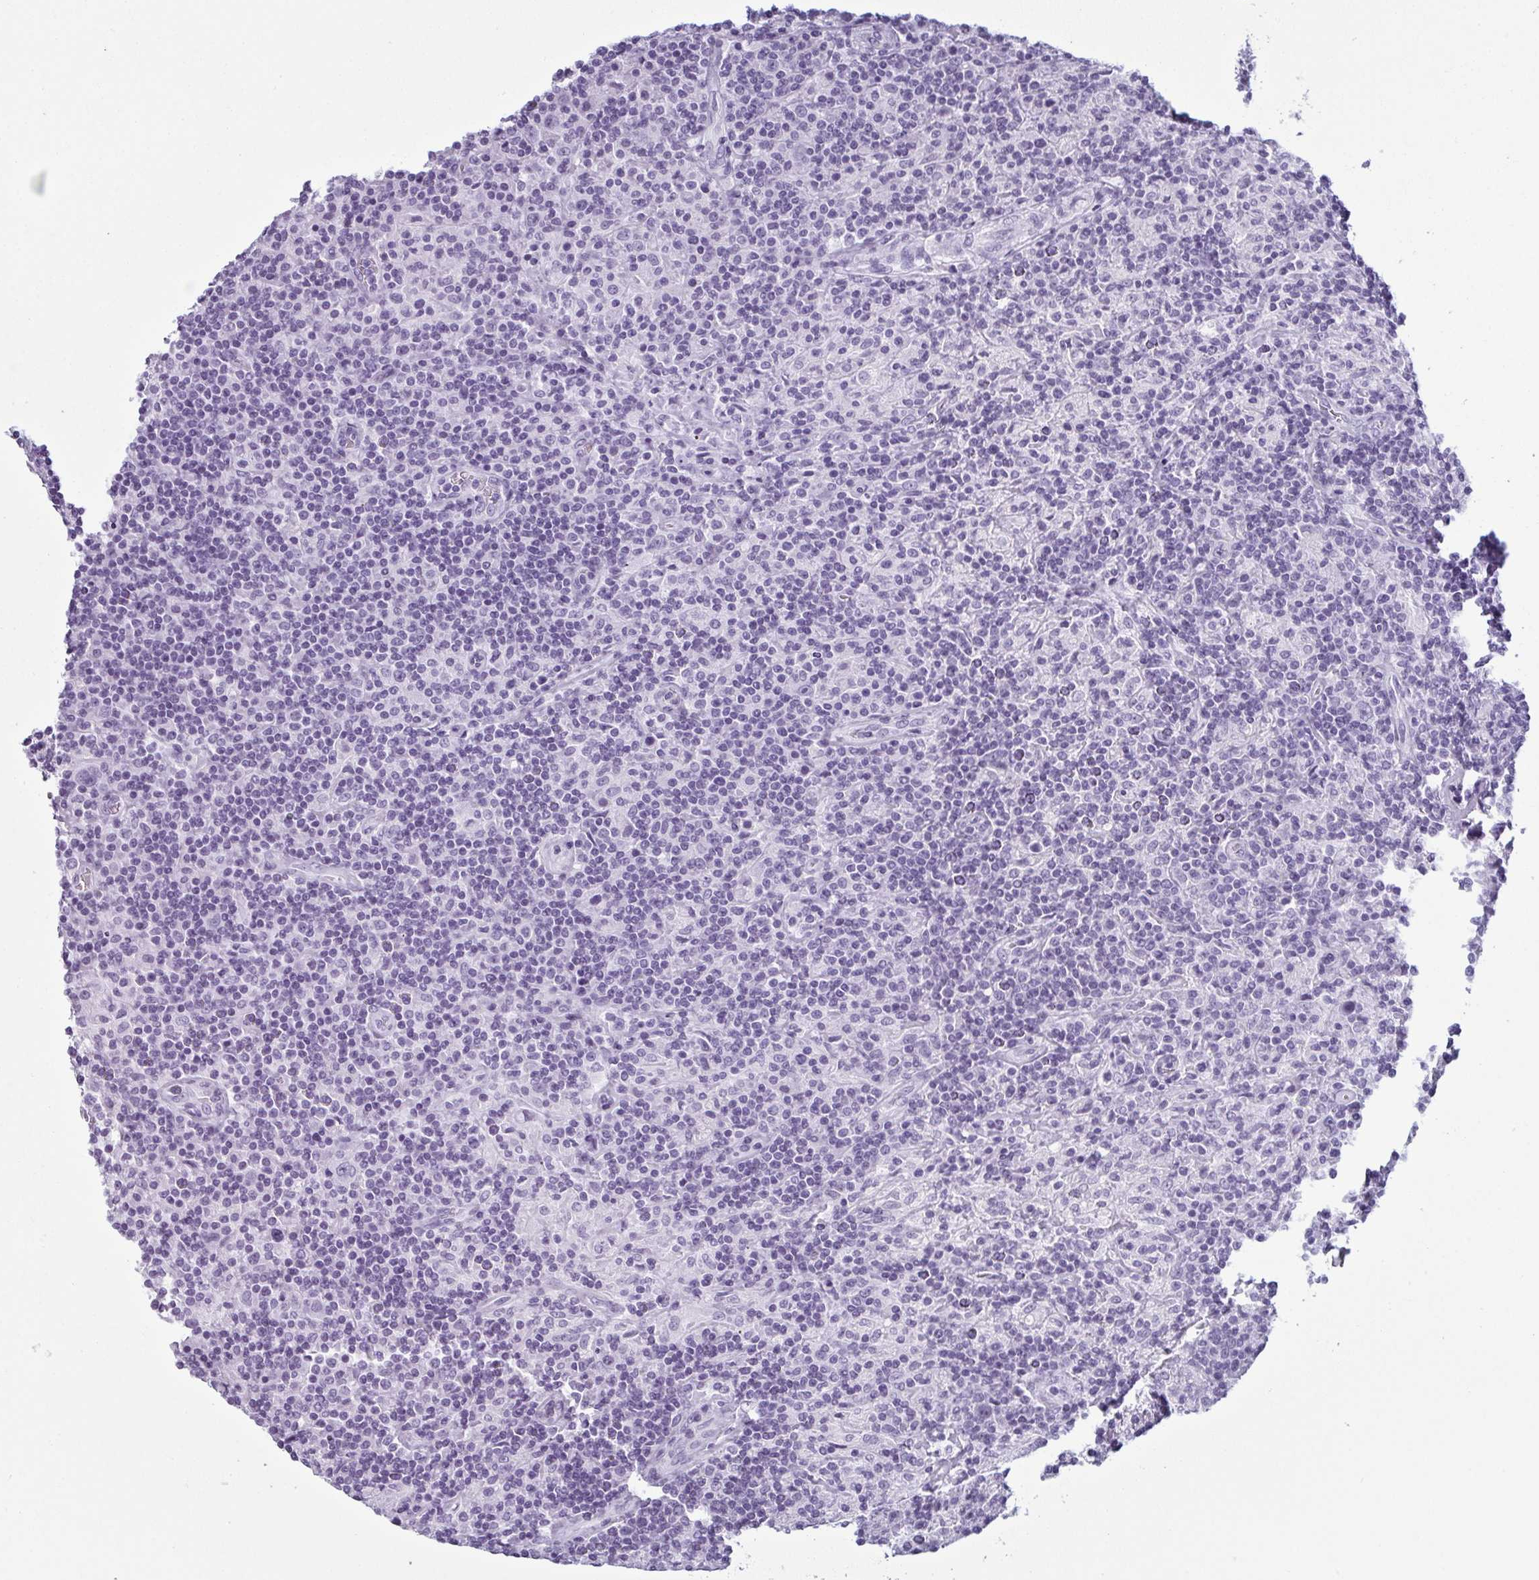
{"staining": {"intensity": "negative", "quantity": "none", "location": "none"}, "tissue": "lymphoma", "cell_type": "Tumor cells", "image_type": "cancer", "snomed": [{"axis": "morphology", "description": "Hodgkin's disease, NOS"}, {"axis": "topography", "description": "Lymph node"}], "caption": "There is no significant expression in tumor cells of lymphoma. (DAB (3,3'-diaminobenzidine) immunohistochemistry visualized using brightfield microscopy, high magnification).", "gene": "CDA", "patient": {"sex": "male", "age": 70}}